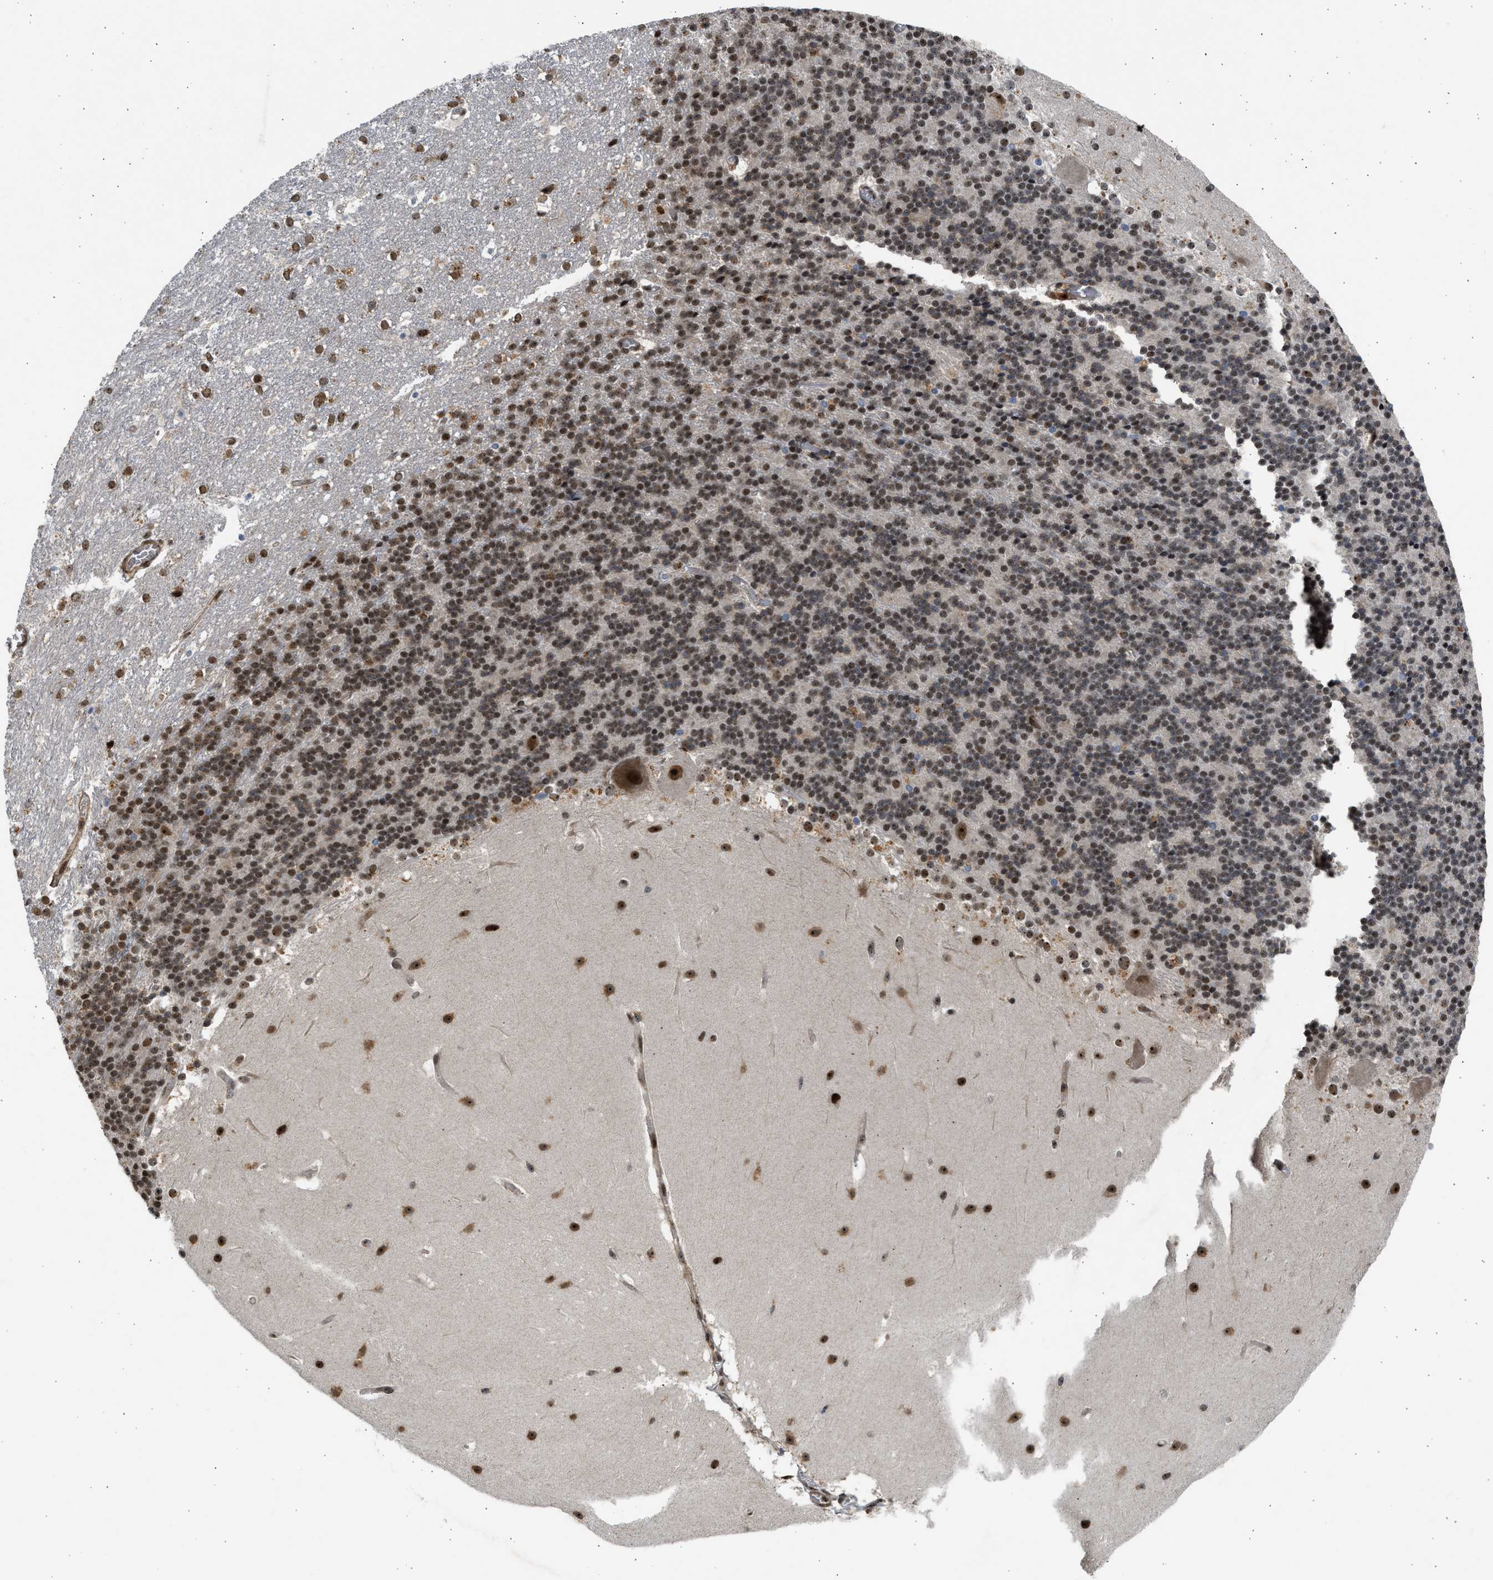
{"staining": {"intensity": "moderate", "quantity": ">75%", "location": "nuclear"}, "tissue": "cerebellum", "cell_type": "Cells in granular layer", "image_type": "normal", "snomed": [{"axis": "morphology", "description": "Normal tissue, NOS"}, {"axis": "topography", "description": "Cerebellum"}], "caption": "The histopathology image exhibits a brown stain indicating the presence of a protein in the nuclear of cells in granular layer in cerebellum. (DAB (3,3'-diaminobenzidine) = brown stain, brightfield microscopy at high magnification).", "gene": "TFDP2", "patient": {"sex": "female", "age": 19}}